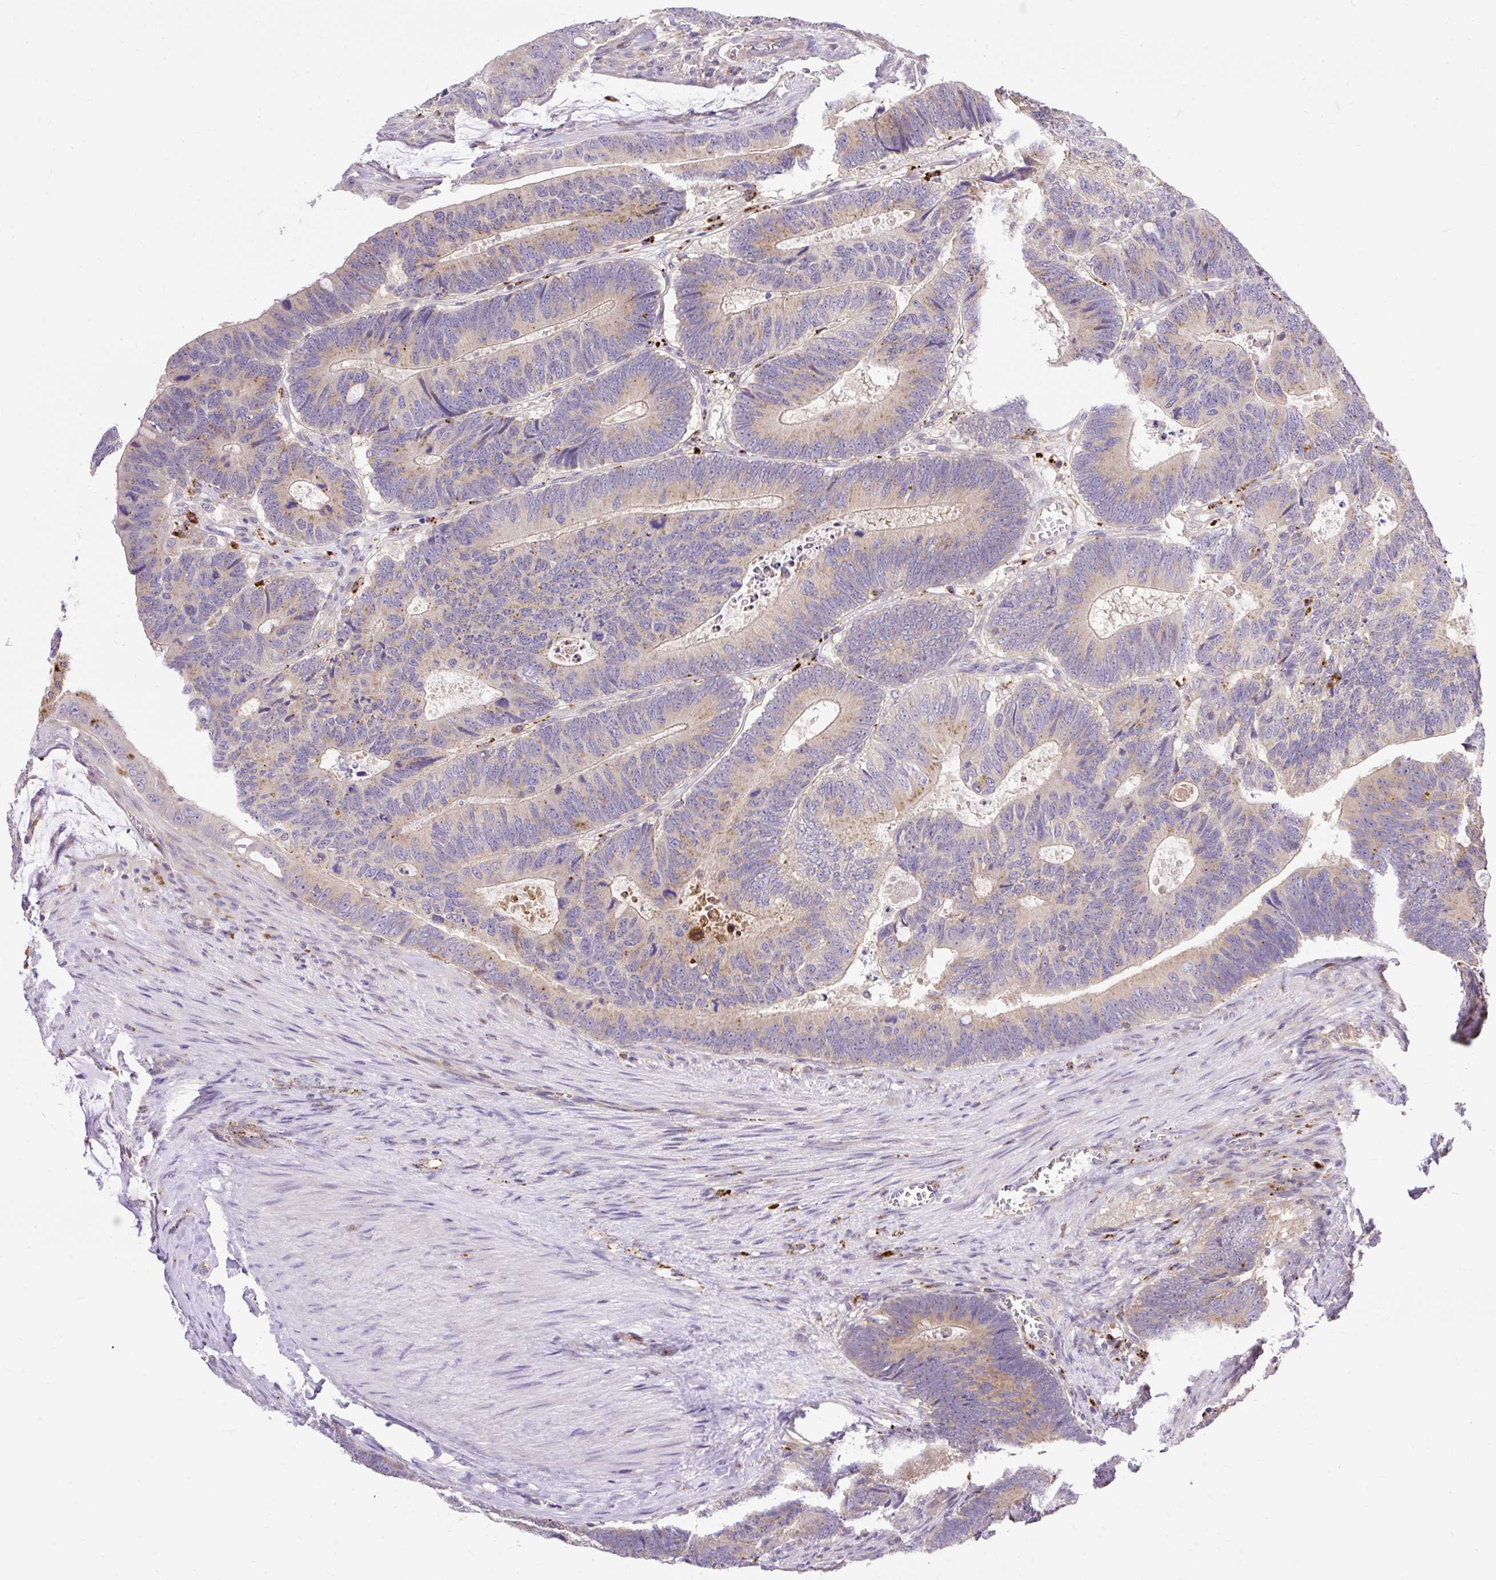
{"staining": {"intensity": "moderate", "quantity": "<25%", "location": "cytoplasmic/membranous"}, "tissue": "colorectal cancer", "cell_type": "Tumor cells", "image_type": "cancer", "snomed": [{"axis": "morphology", "description": "Adenocarcinoma, NOS"}, {"axis": "topography", "description": "Colon"}], "caption": "Immunohistochemical staining of human colorectal adenocarcinoma exhibits moderate cytoplasmic/membranous protein positivity in approximately <25% of tumor cells. The staining was performed using DAB, with brown indicating positive protein expression. Nuclei are stained blue with hematoxylin.", "gene": "HEXB", "patient": {"sex": "male", "age": 62}}